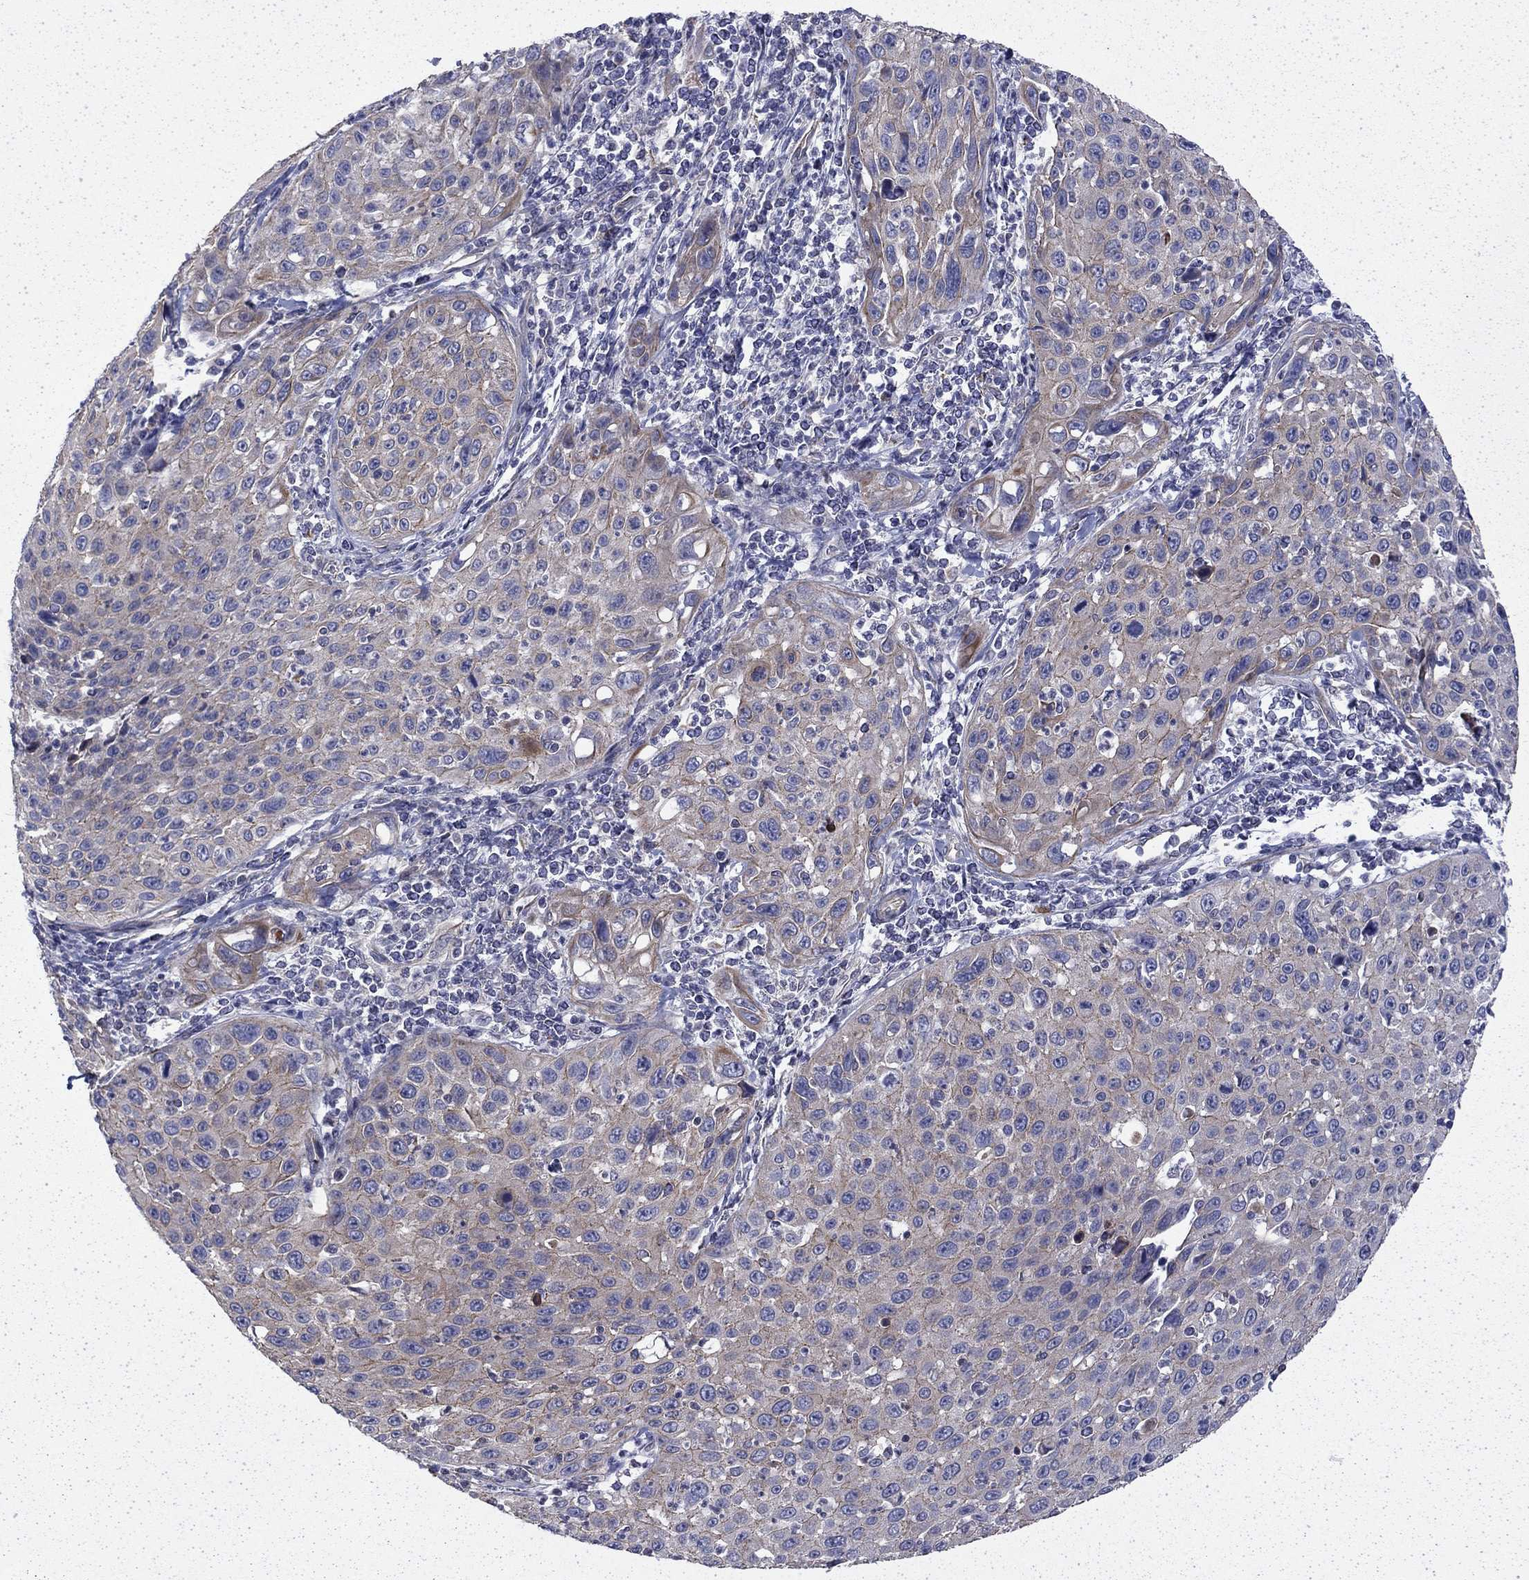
{"staining": {"intensity": "weak", "quantity": "25%-75%", "location": "cytoplasmic/membranous"}, "tissue": "cervical cancer", "cell_type": "Tumor cells", "image_type": "cancer", "snomed": [{"axis": "morphology", "description": "Squamous cell carcinoma, NOS"}, {"axis": "topography", "description": "Cervix"}], "caption": "There is low levels of weak cytoplasmic/membranous staining in tumor cells of cervical cancer, as demonstrated by immunohistochemical staining (brown color).", "gene": "DTNA", "patient": {"sex": "female", "age": 26}}